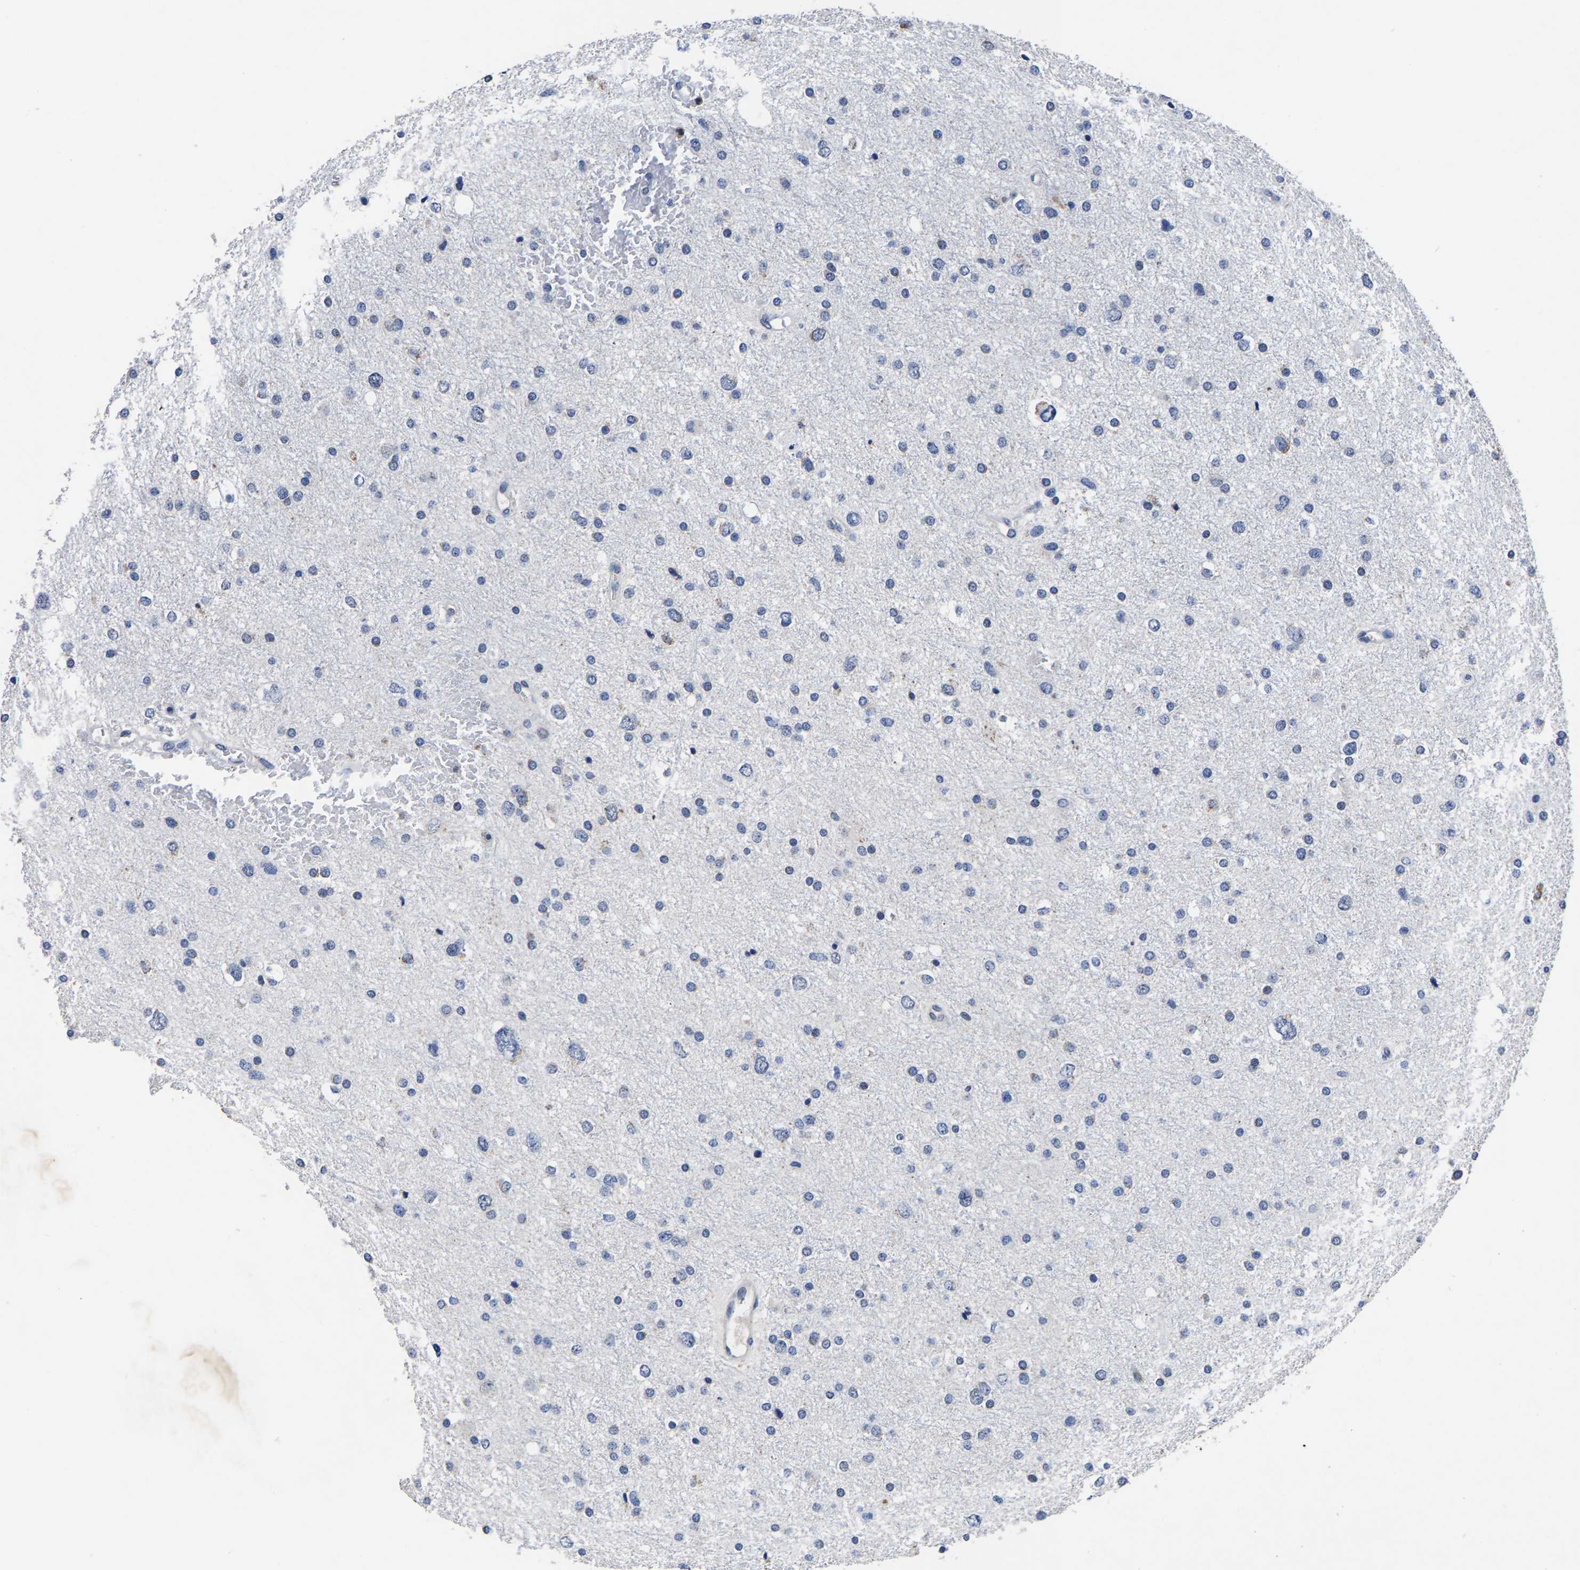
{"staining": {"intensity": "negative", "quantity": "none", "location": "none"}, "tissue": "glioma", "cell_type": "Tumor cells", "image_type": "cancer", "snomed": [{"axis": "morphology", "description": "Glioma, malignant, Low grade"}, {"axis": "topography", "description": "Brain"}], "caption": "Tumor cells are negative for protein expression in human malignant low-grade glioma.", "gene": "FGD5", "patient": {"sex": "female", "age": 37}}